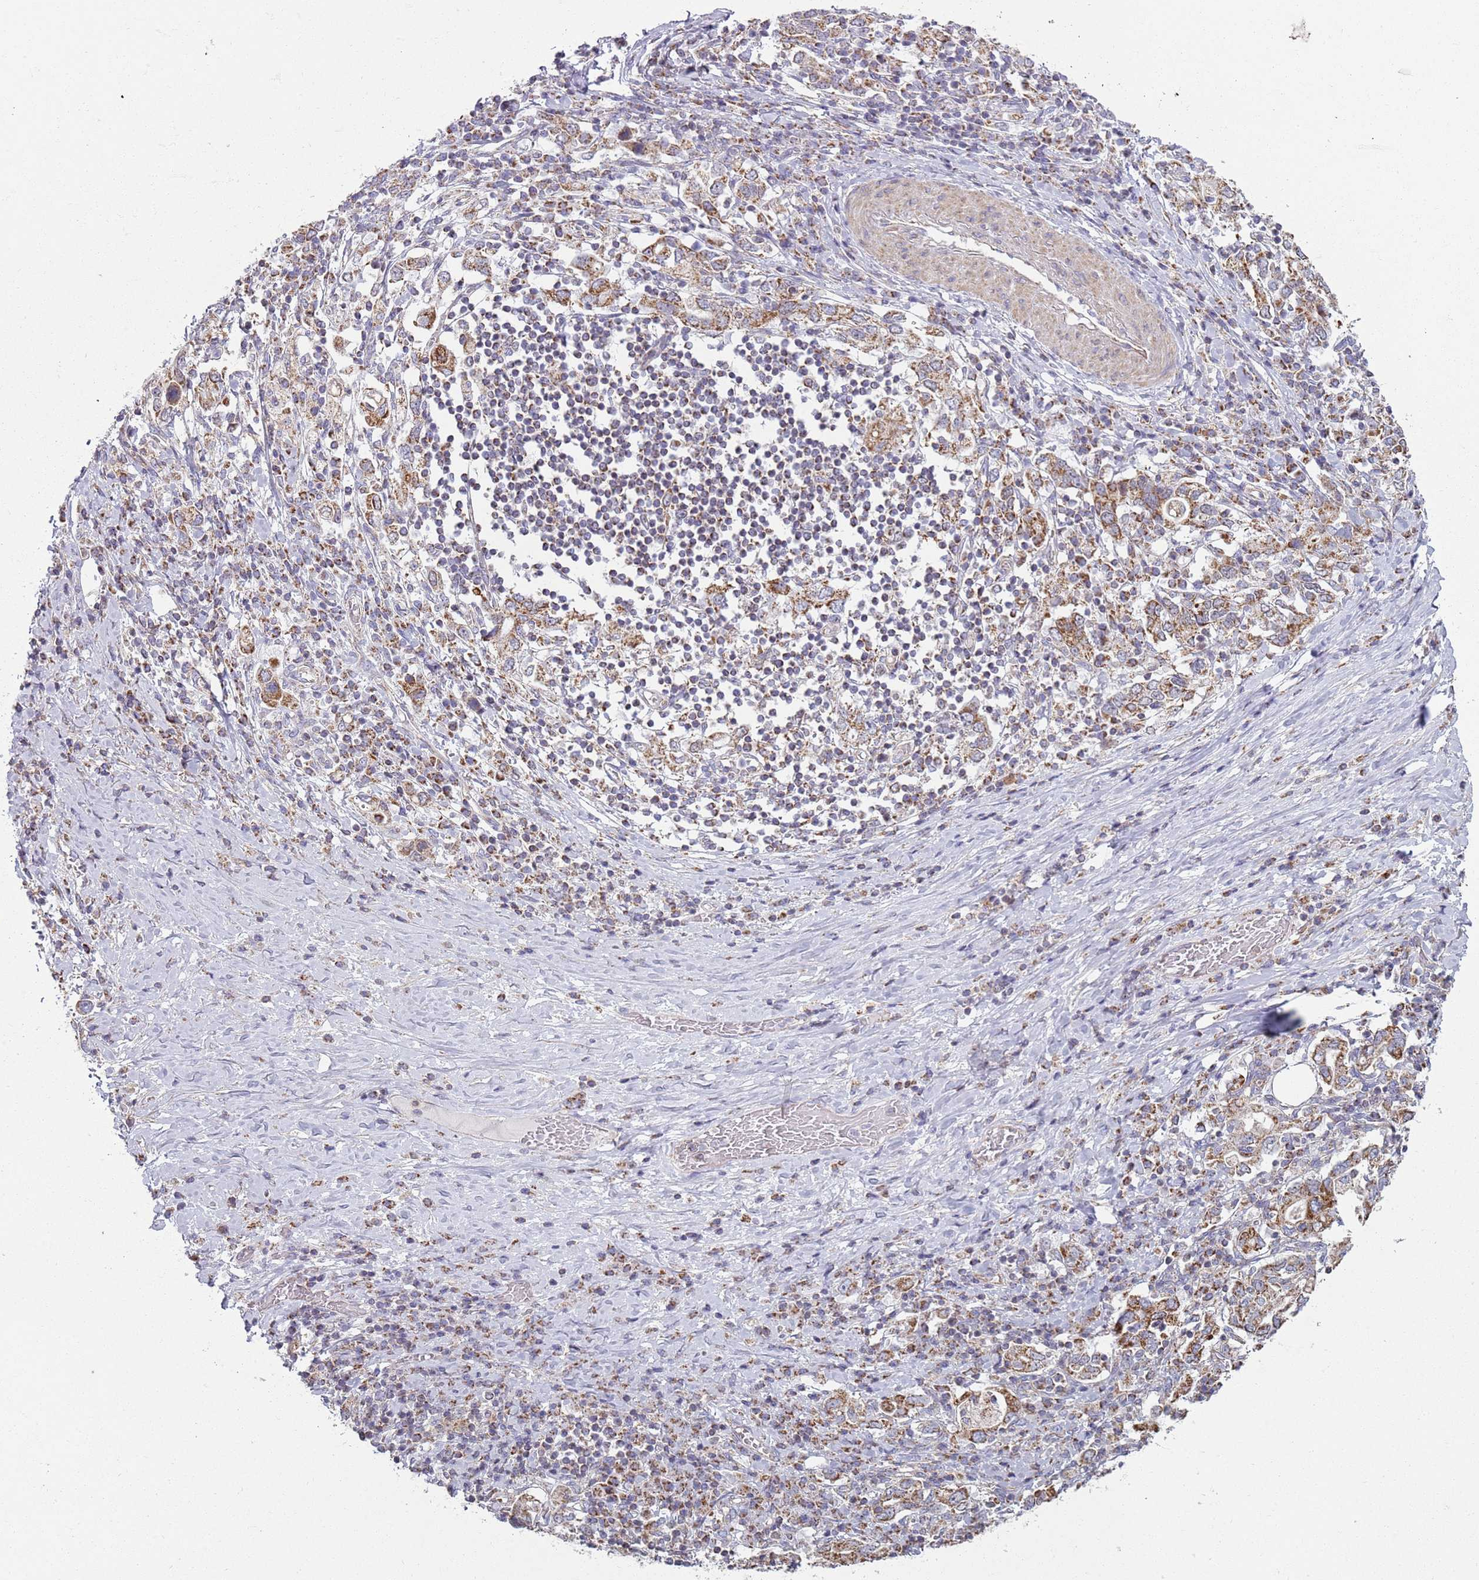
{"staining": {"intensity": "moderate", "quantity": ">75%", "location": "cytoplasmic/membranous"}, "tissue": "stomach cancer", "cell_type": "Tumor cells", "image_type": "cancer", "snomed": [{"axis": "morphology", "description": "Adenocarcinoma, NOS"}, {"axis": "topography", "description": "Stomach, upper"}, {"axis": "topography", "description": "Stomach"}], "caption": "Protein expression by IHC displays moderate cytoplasmic/membranous positivity in approximately >75% of tumor cells in stomach adenocarcinoma. The staining was performed using DAB, with brown indicating positive protein expression. Nuclei are stained blue with hematoxylin.", "gene": "GAS8", "patient": {"sex": "male", "age": 62}}